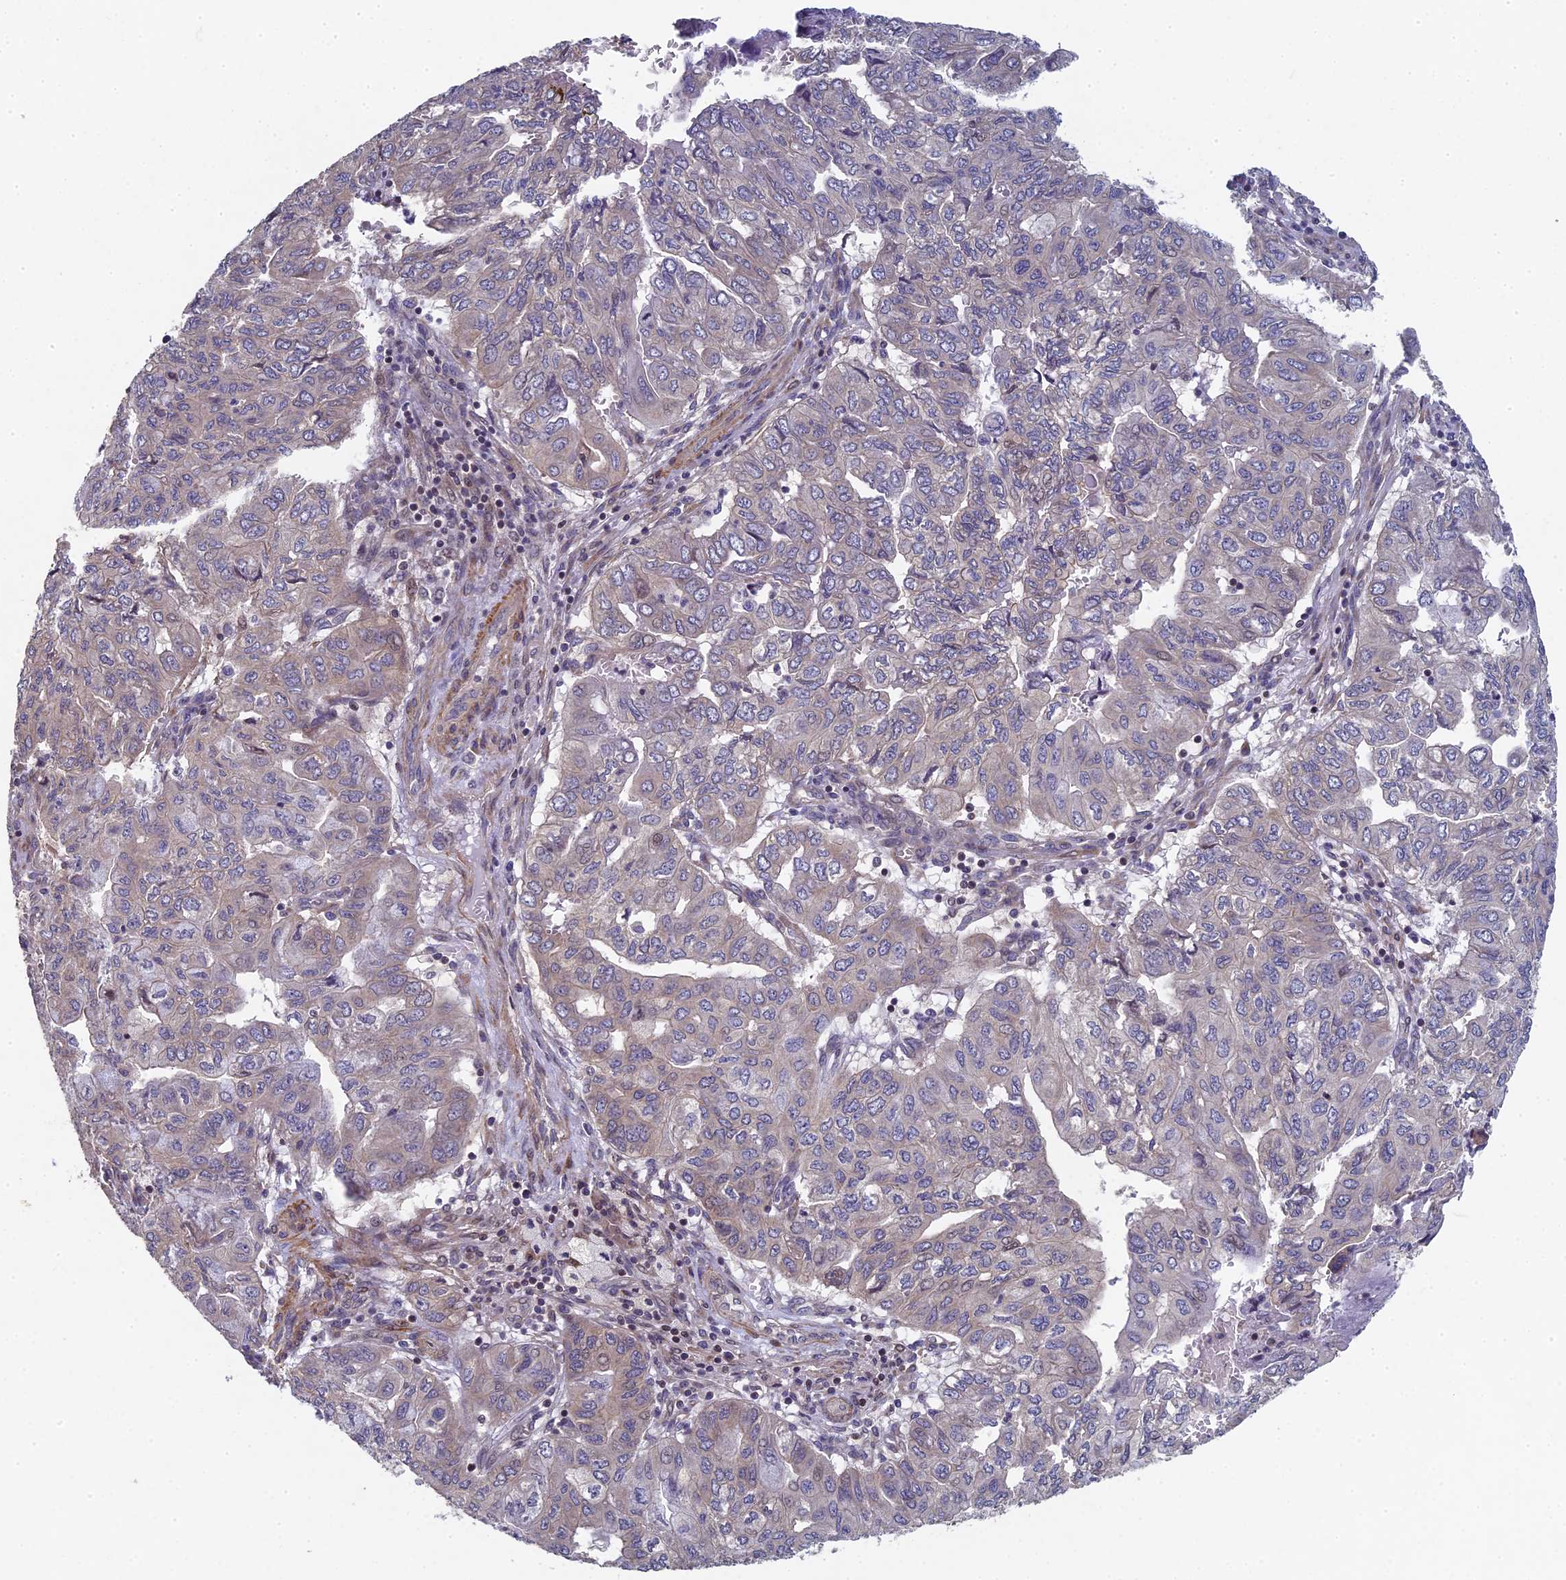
{"staining": {"intensity": "weak", "quantity": "<25%", "location": "cytoplasmic/membranous"}, "tissue": "pancreatic cancer", "cell_type": "Tumor cells", "image_type": "cancer", "snomed": [{"axis": "morphology", "description": "Adenocarcinoma, NOS"}, {"axis": "topography", "description": "Pancreas"}], "caption": "Photomicrograph shows no significant protein positivity in tumor cells of pancreatic cancer.", "gene": "DIXDC1", "patient": {"sex": "male", "age": 51}}